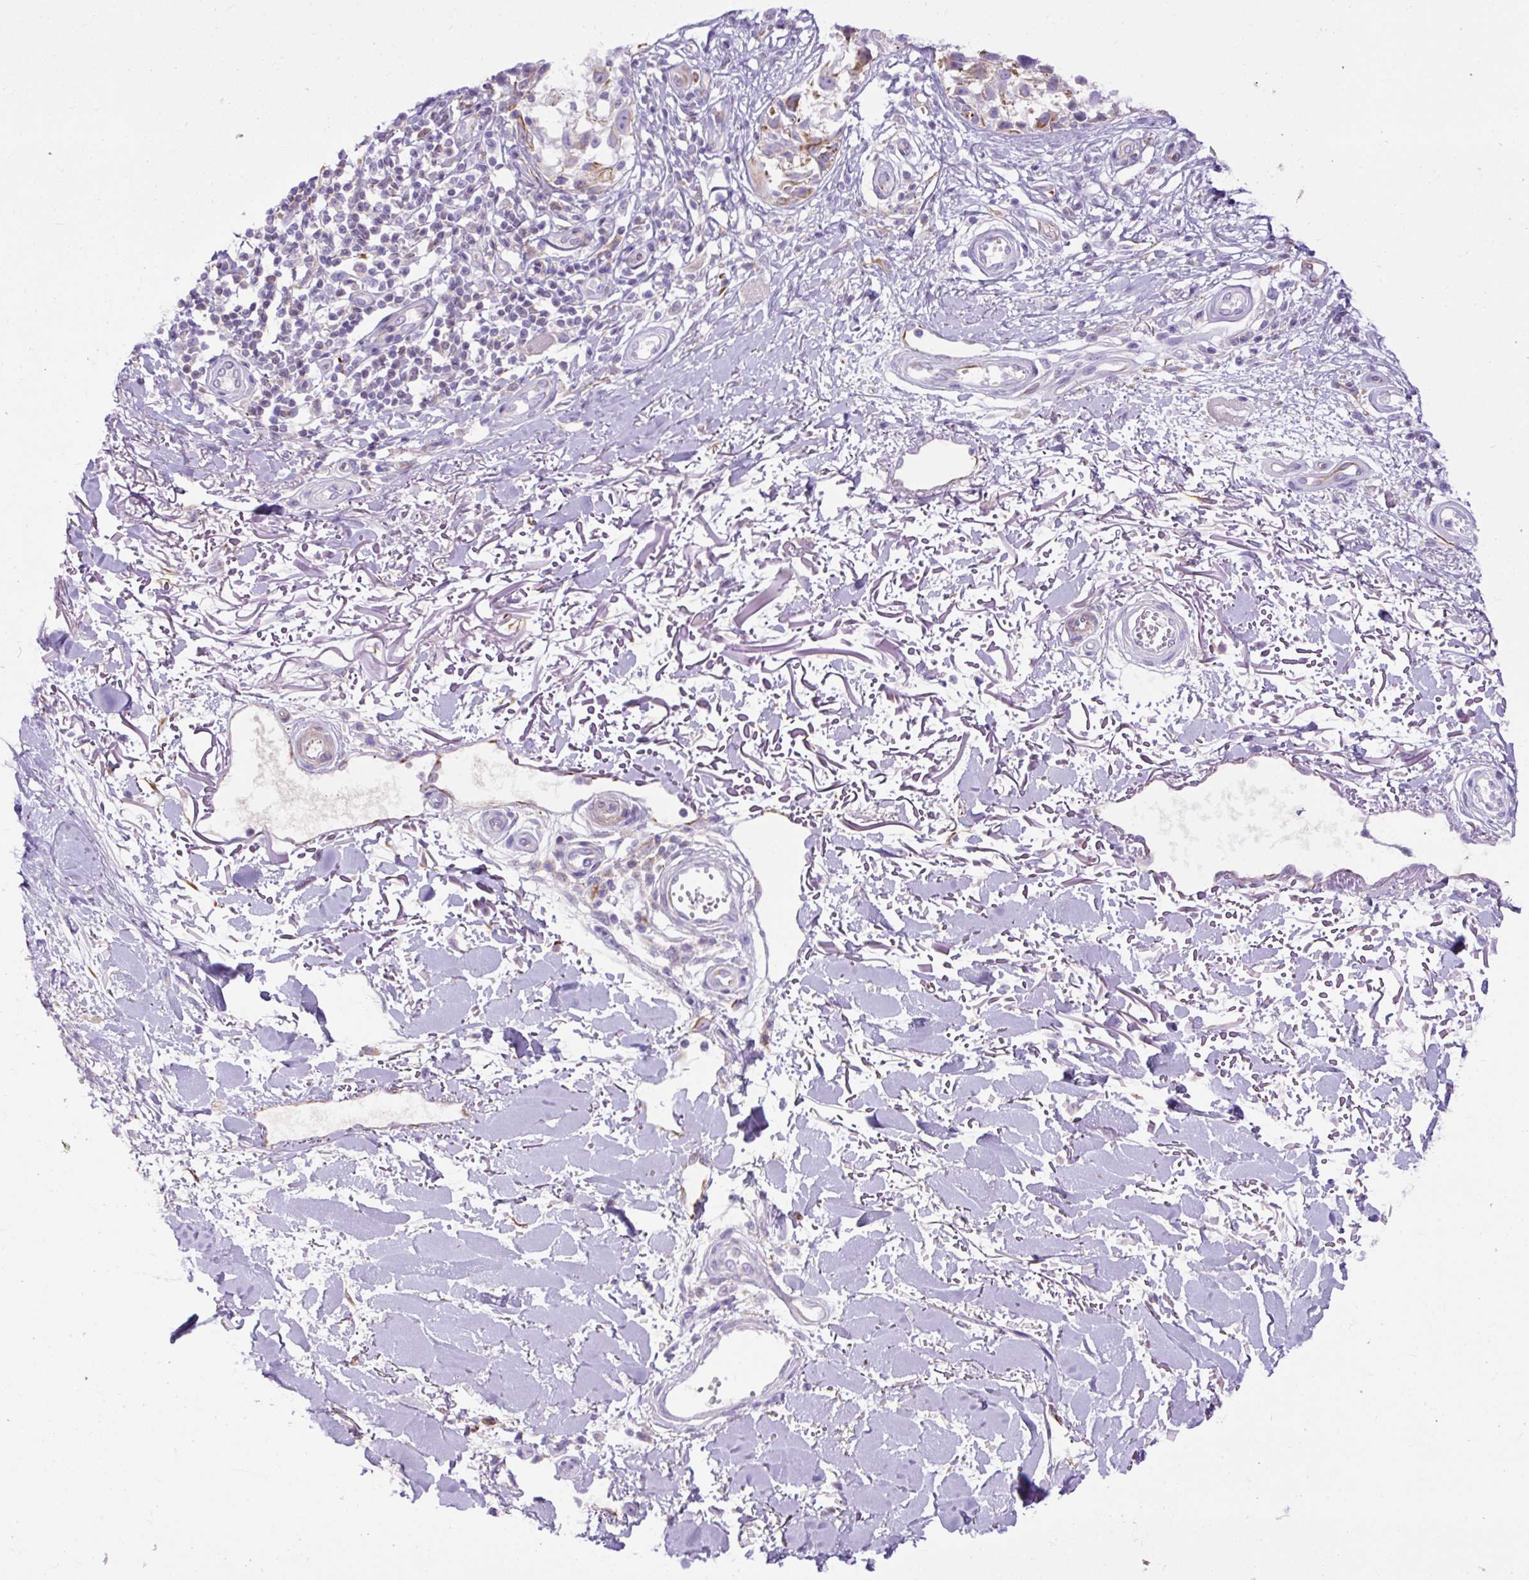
{"staining": {"intensity": "moderate", "quantity": "<25%", "location": "cytoplasmic/membranous"}, "tissue": "melanoma", "cell_type": "Tumor cells", "image_type": "cancer", "snomed": [{"axis": "morphology", "description": "Malignant melanoma, NOS"}, {"axis": "topography", "description": "Skin"}], "caption": "The immunohistochemical stain highlights moderate cytoplasmic/membranous expression in tumor cells of melanoma tissue.", "gene": "SPTBN5", "patient": {"sex": "male", "age": 73}}